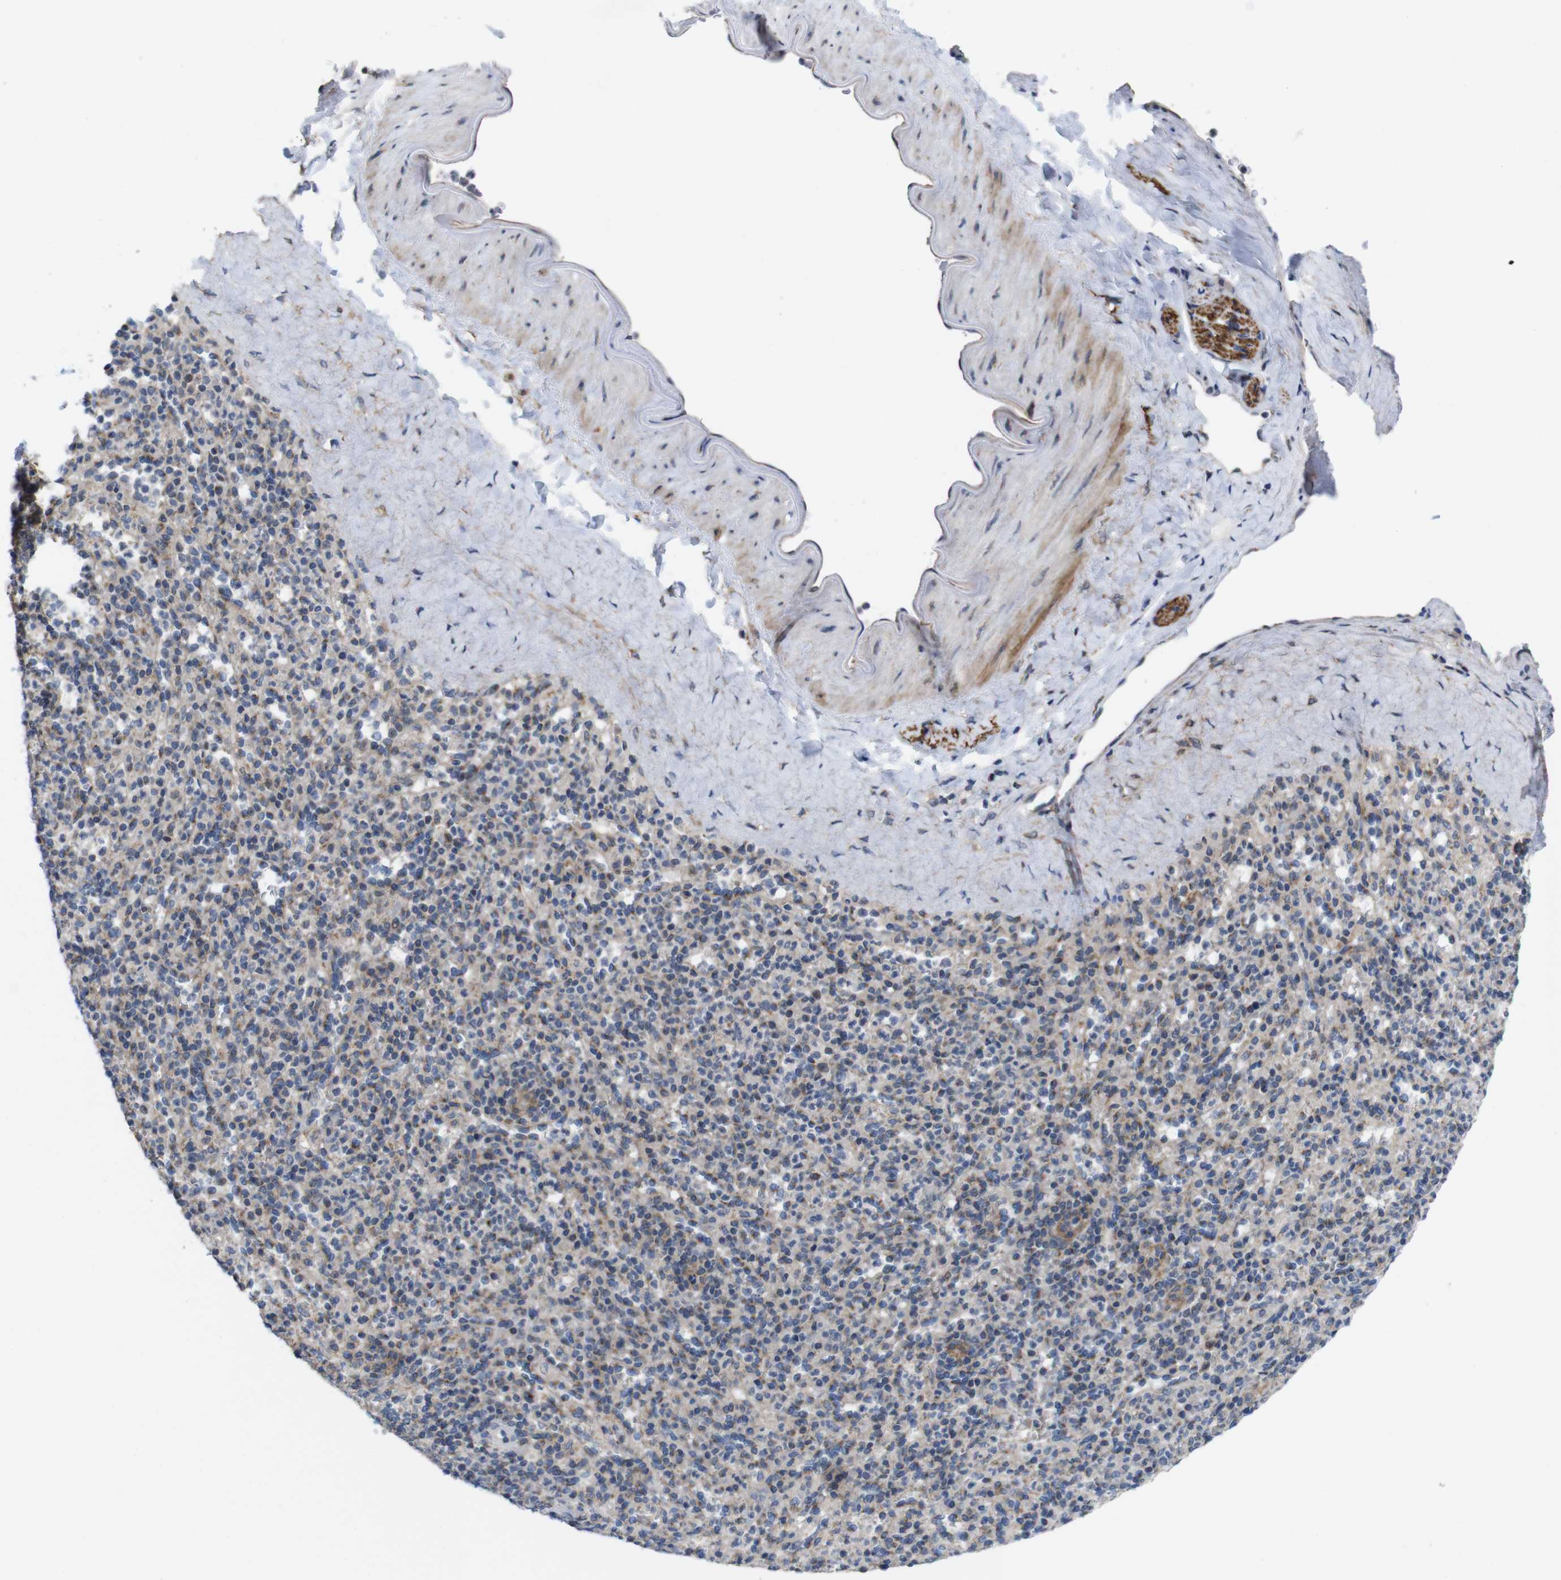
{"staining": {"intensity": "weak", "quantity": ">75%", "location": "cytoplasmic/membranous"}, "tissue": "spleen", "cell_type": "Cells in red pulp", "image_type": "normal", "snomed": [{"axis": "morphology", "description": "Normal tissue, NOS"}, {"axis": "topography", "description": "Spleen"}], "caption": "Protein staining by immunohistochemistry (IHC) reveals weak cytoplasmic/membranous staining in approximately >75% of cells in red pulp in unremarkable spleen. Immunohistochemistry stains the protein of interest in brown and the nuclei are stained blue.", "gene": "EFCAB14", "patient": {"sex": "male", "age": 36}}